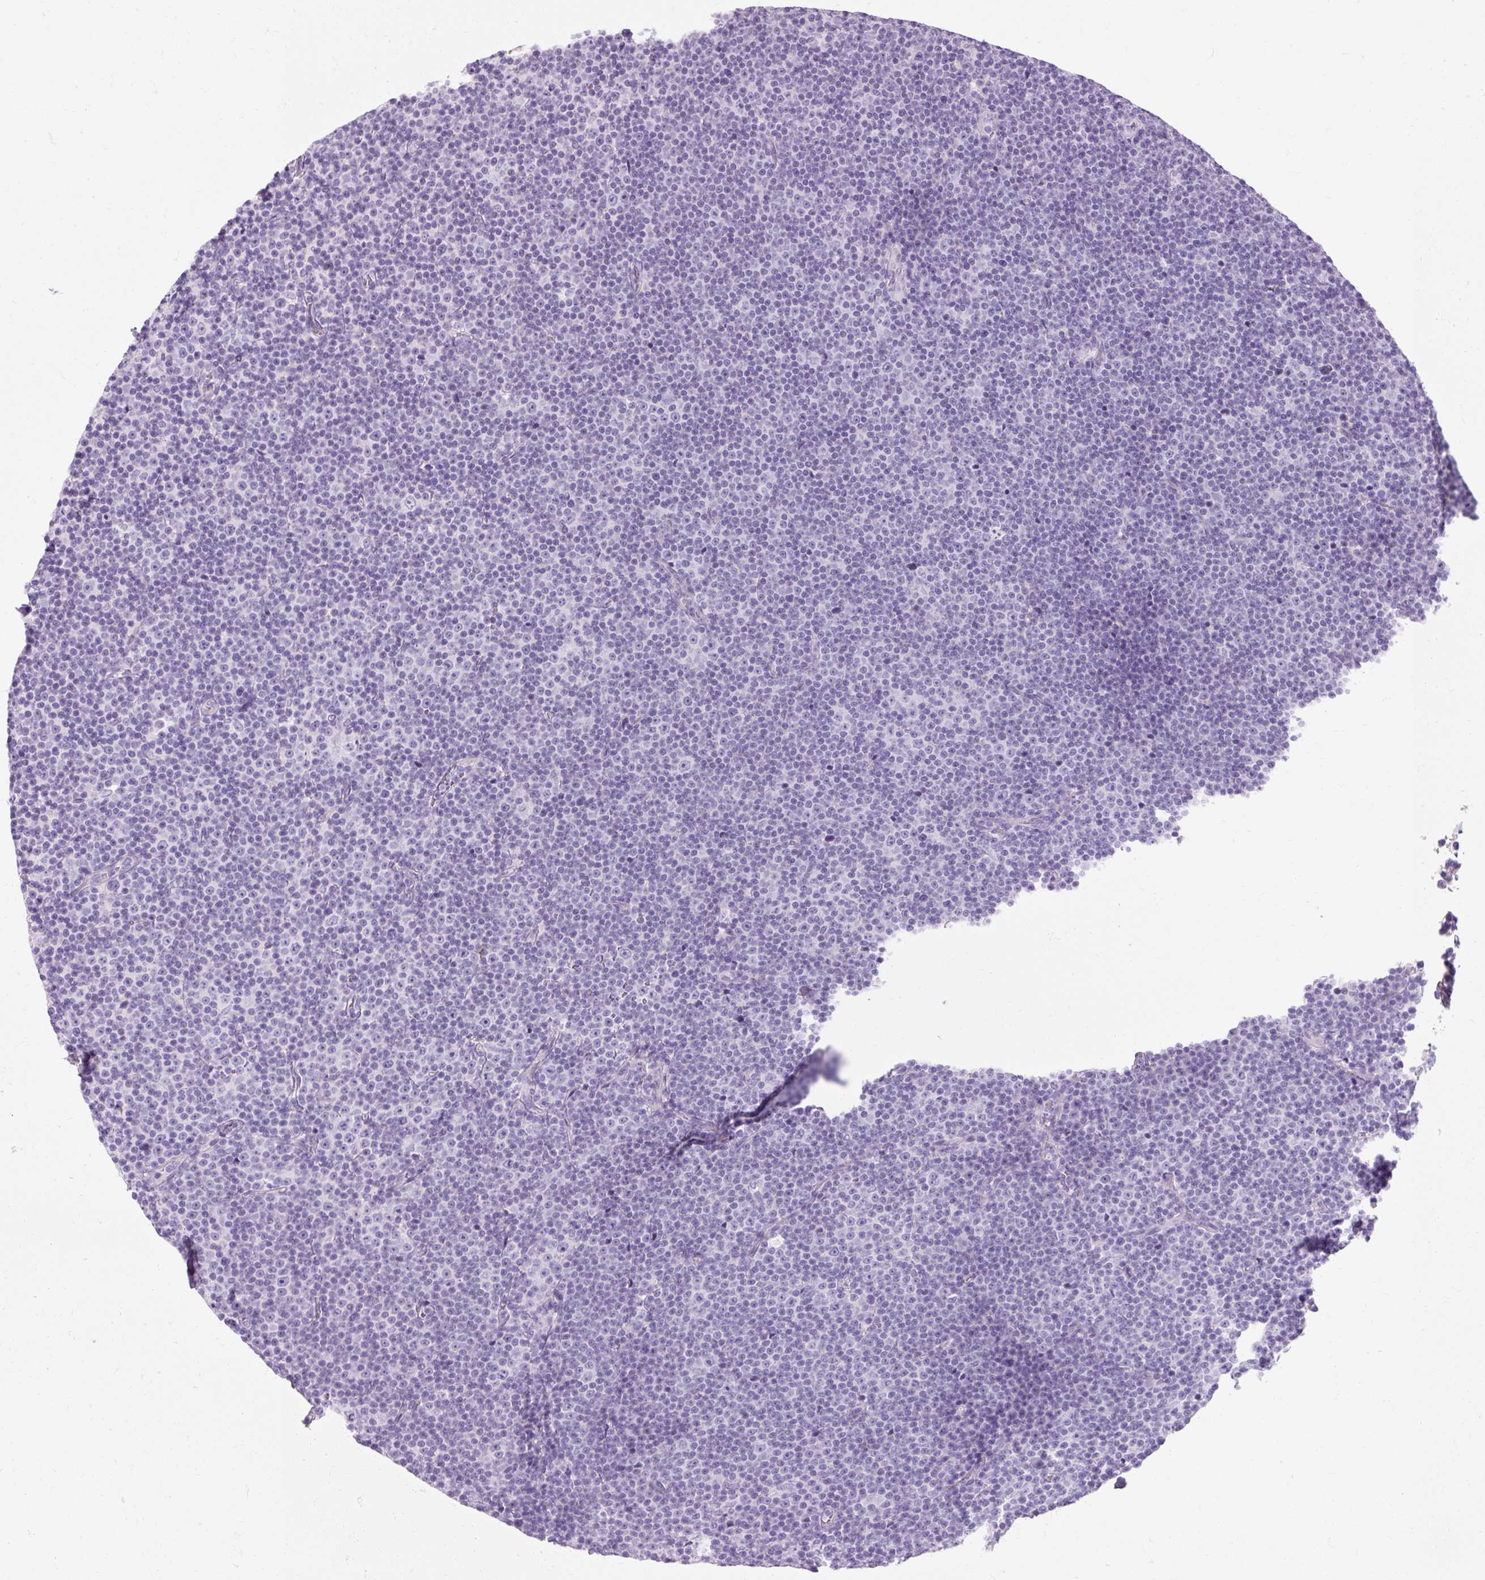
{"staining": {"intensity": "negative", "quantity": "none", "location": "none"}, "tissue": "lymphoma", "cell_type": "Tumor cells", "image_type": "cancer", "snomed": [{"axis": "morphology", "description": "Malignant lymphoma, non-Hodgkin's type, Low grade"}, {"axis": "topography", "description": "Lymph node"}], "caption": "Immunohistochemistry of human lymphoma shows no staining in tumor cells.", "gene": "CLDN25", "patient": {"sex": "female", "age": 67}}